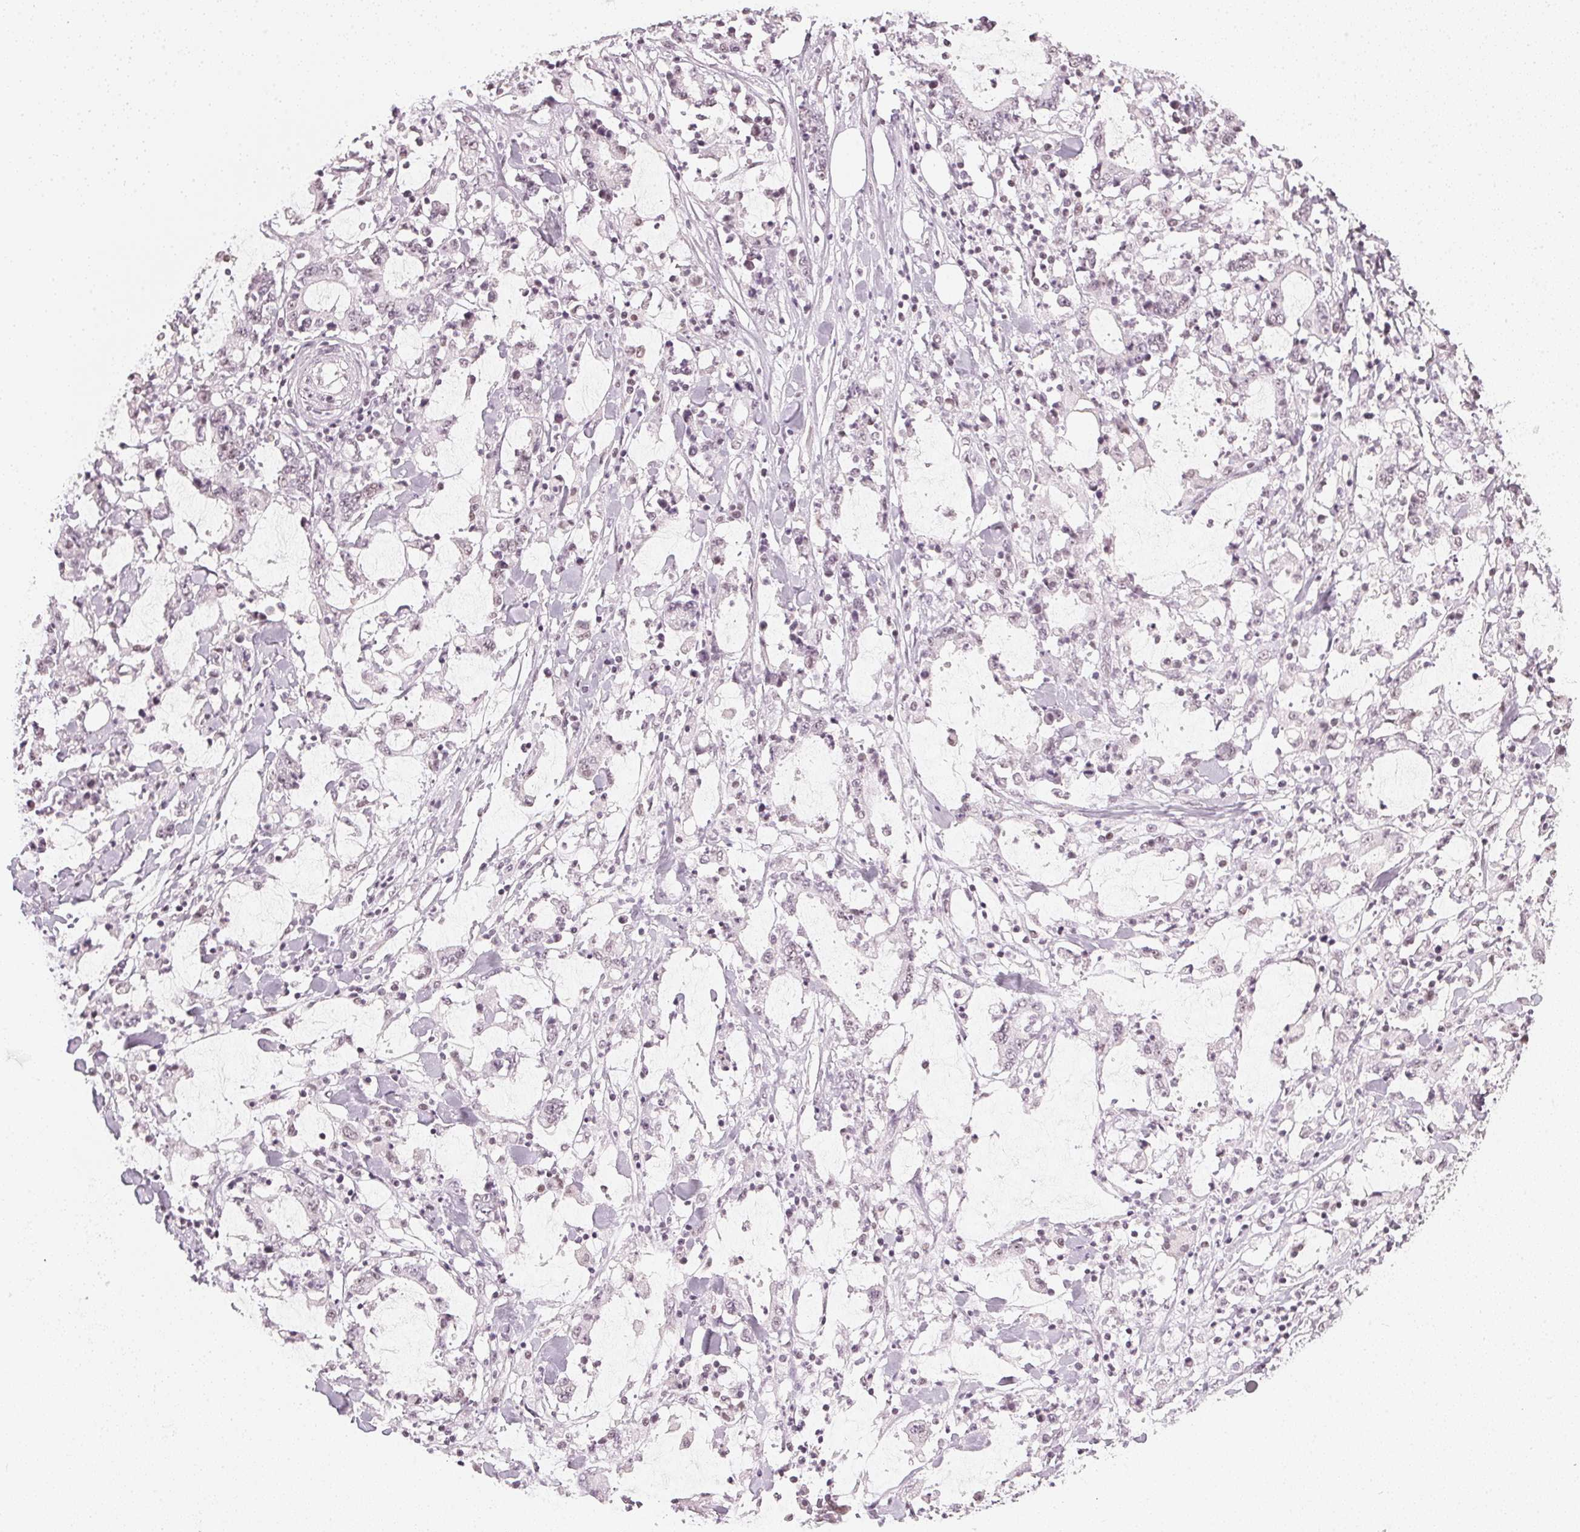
{"staining": {"intensity": "negative", "quantity": "none", "location": "none"}, "tissue": "stomach cancer", "cell_type": "Tumor cells", "image_type": "cancer", "snomed": [{"axis": "morphology", "description": "Adenocarcinoma, NOS"}, {"axis": "topography", "description": "Stomach, upper"}], "caption": "Immunohistochemical staining of stomach cancer shows no significant positivity in tumor cells. (Immunohistochemistry (ihc), brightfield microscopy, high magnification).", "gene": "DNAJC6", "patient": {"sex": "male", "age": 68}}